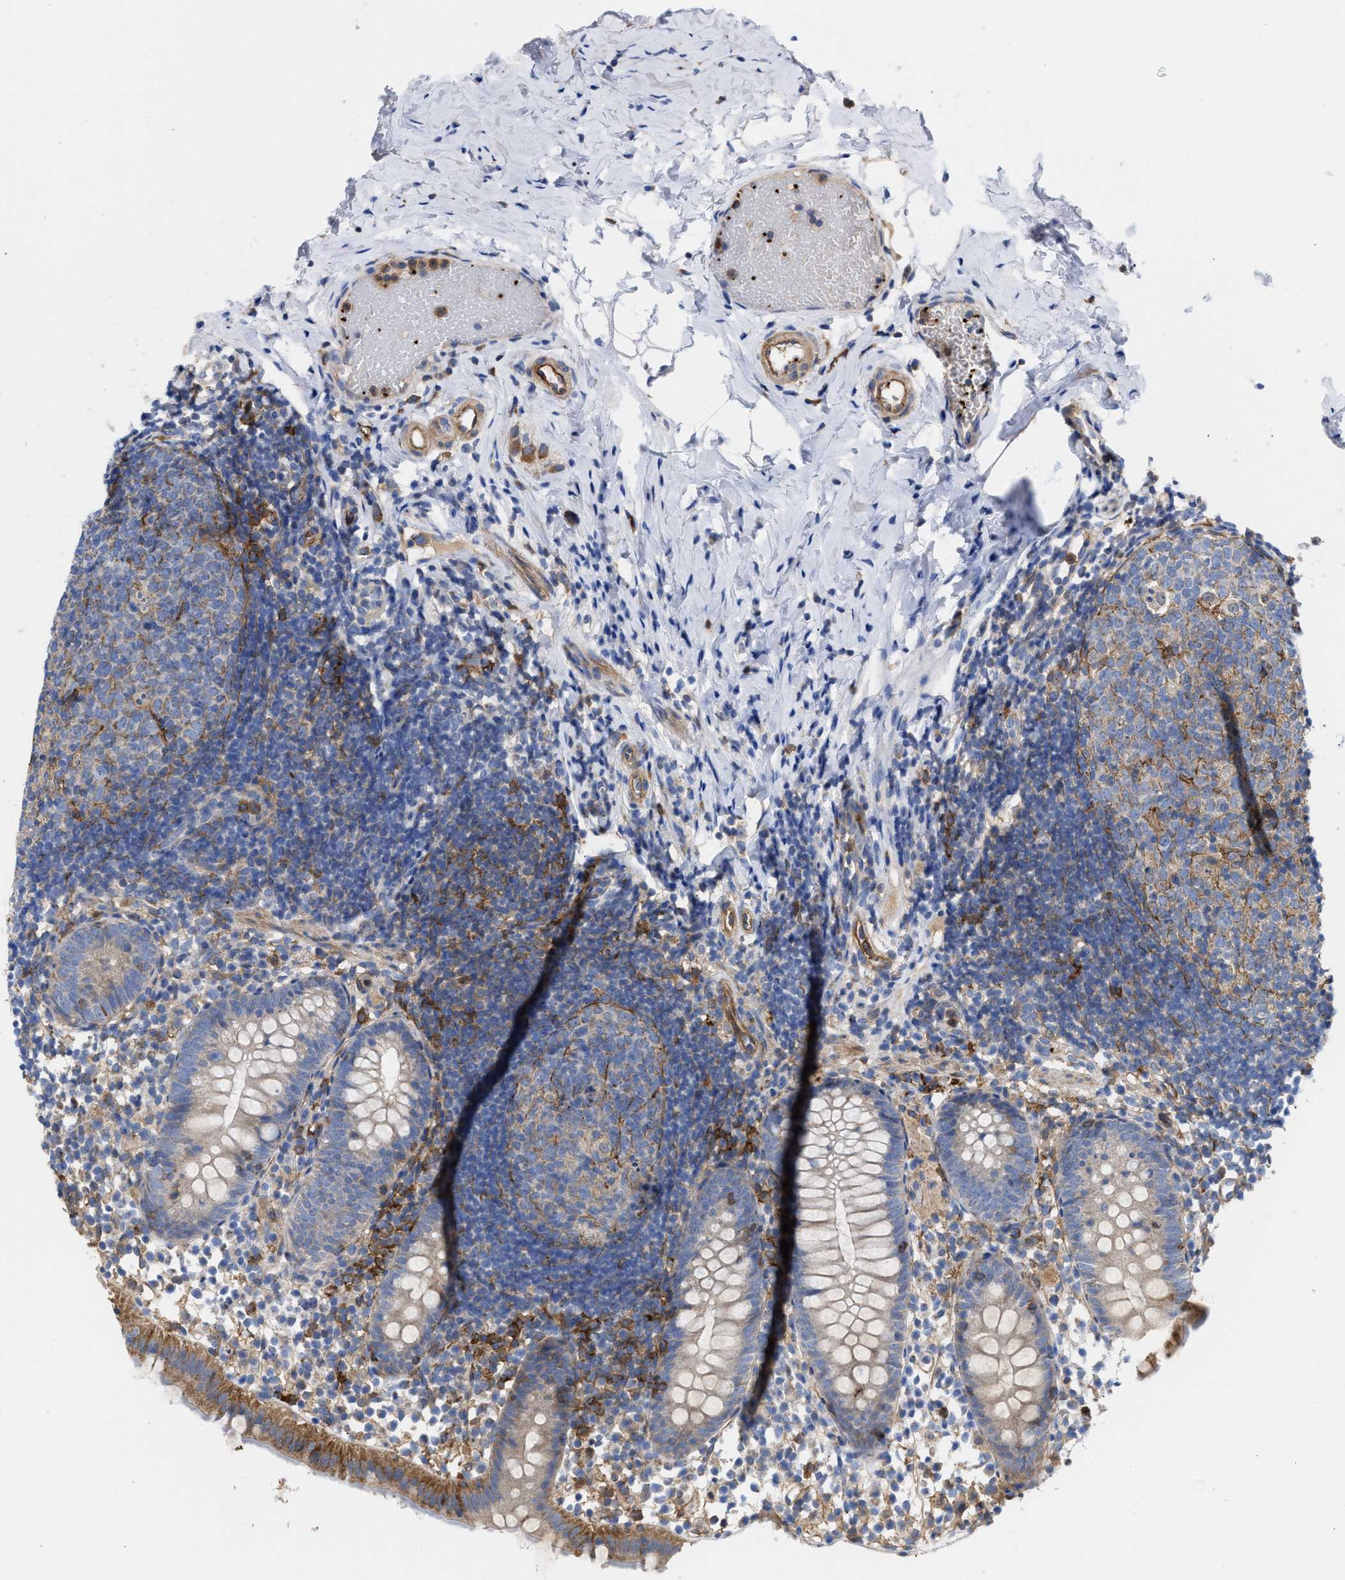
{"staining": {"intensity": "negative", "quantity": "none", "location": "none"}, "tissue": "appendix", "cell_type": "Glandular cells", "image_type": "normal", "snomed": [{"axis": "morphology", "description": "Normal tissue, NOS"}, {"axis": "topography", "description": "Appendix"}], "caption": "This is a micrograph of immunohistochemistry (IHC) staining of normal appendix, which shows no positivity in glandular cells. (DAB (3,3'-diaminobenzidine) immunohistochemistry, high magnification).", "gene": "HS3ST5", "patient": {"sex": "female", "age": 20}}